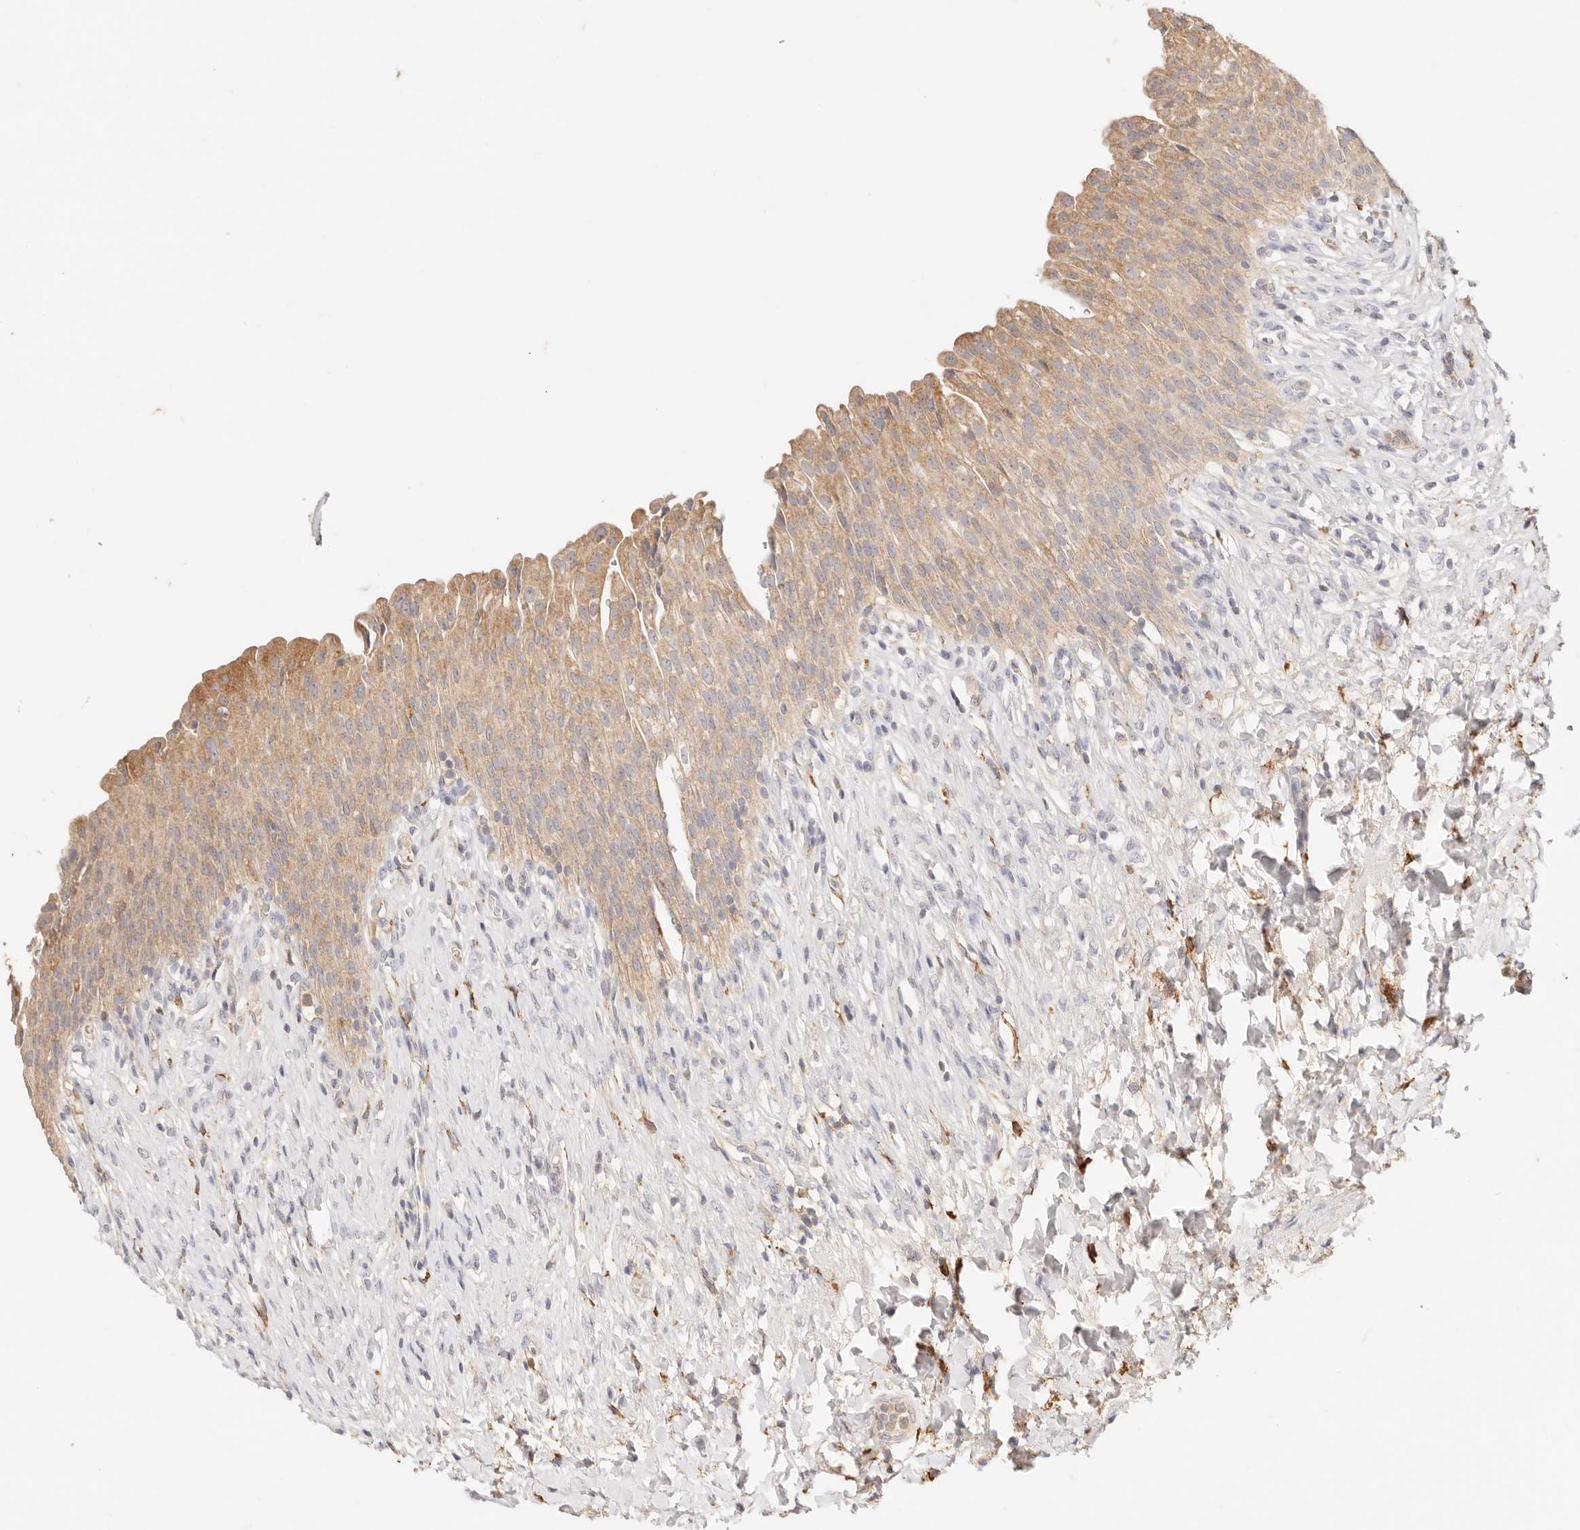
{"staining": {"intensity": "moderate", "quantity": ">75%", "location": "cytoplasmic/membranous"}, "tissue": "urinary bladder", "cell_type": "Urothelial cells", "image_type": "normal", "snomed": [{"axis": "morphology", "description": "Urothelial carcinoma, High grade"}, {"axis": "topography", "description": "Urinary bladder"}], "caption": "Protein staining by immunohistochemistry shows moderate cytoplasmic/membranous expression in approximately >75% of urothelial cells in benign urinary bladder.", "gene": "HK2", "patient": {"sex": "male", "age": 46}}